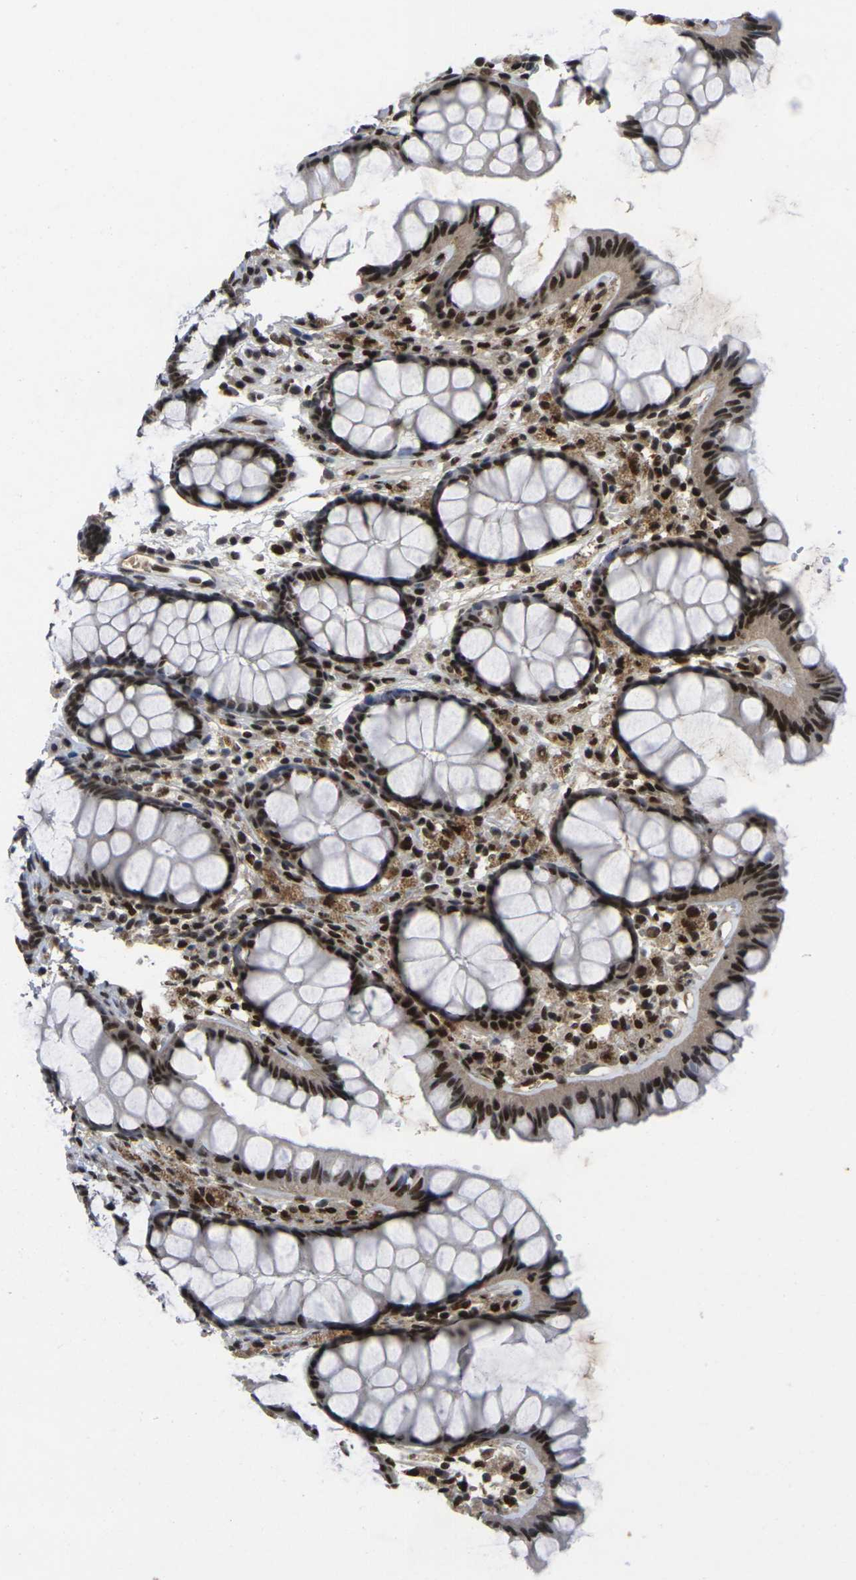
{"staining": {"intensity": "strong", "quantity": ">75%", "location": "nuclear"}, "tissue": "colon", "cell_type": "Endothelial cells", "image_type": "normal", "snomed": [{"axis": "morphology", "description": "Normal tissue, NOS"}, {"axis": "topography", "description": "Colon"}], "caption": "Unremarkable colon displays strong nuclear expression in about >75% of endothelial cells.", "gene": "GTF2E1", "patient": {"sex": "female", "age": 55}}